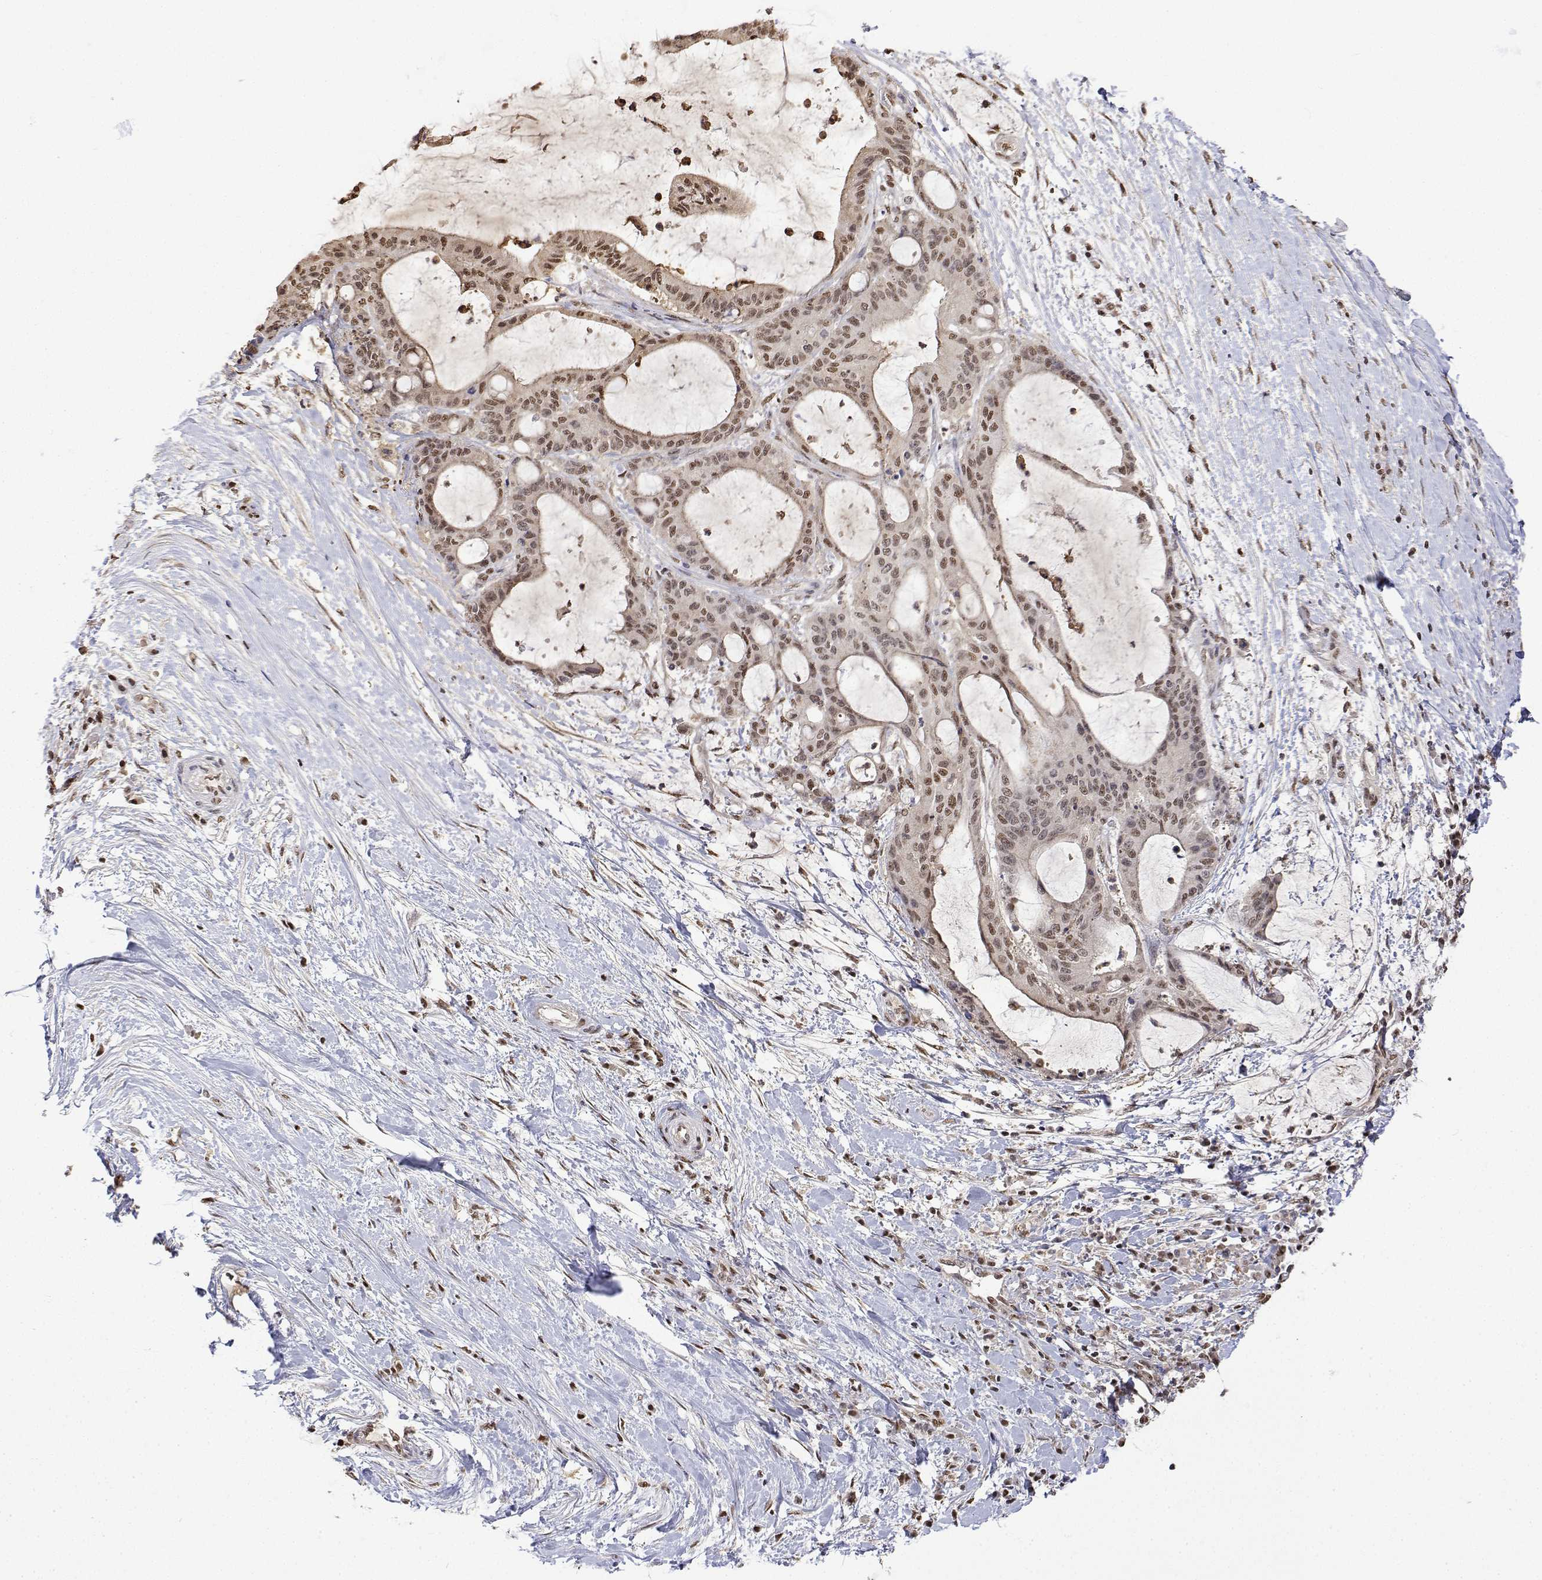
{"staining": {"intensity": "moderate", "quantity": ">75%", "location": "nuclear"}, "tissue": "liver cancer", "cell_type": "Tumor cells", "image_type": "cancer", "snomed": [{"axis": "morphology", "description": "Cholangiocarcinoma"}, {"axis": "topography", "description": "Liver"}], "caption": "Immunohistochemical staining of liver cancer (cholangiocarcinoma) demonstrates moderate nuclear protein expression in approximately >75% of tumor cells.", "gene": "TPI1", "patient": {"sex": "female", "age": 73}}